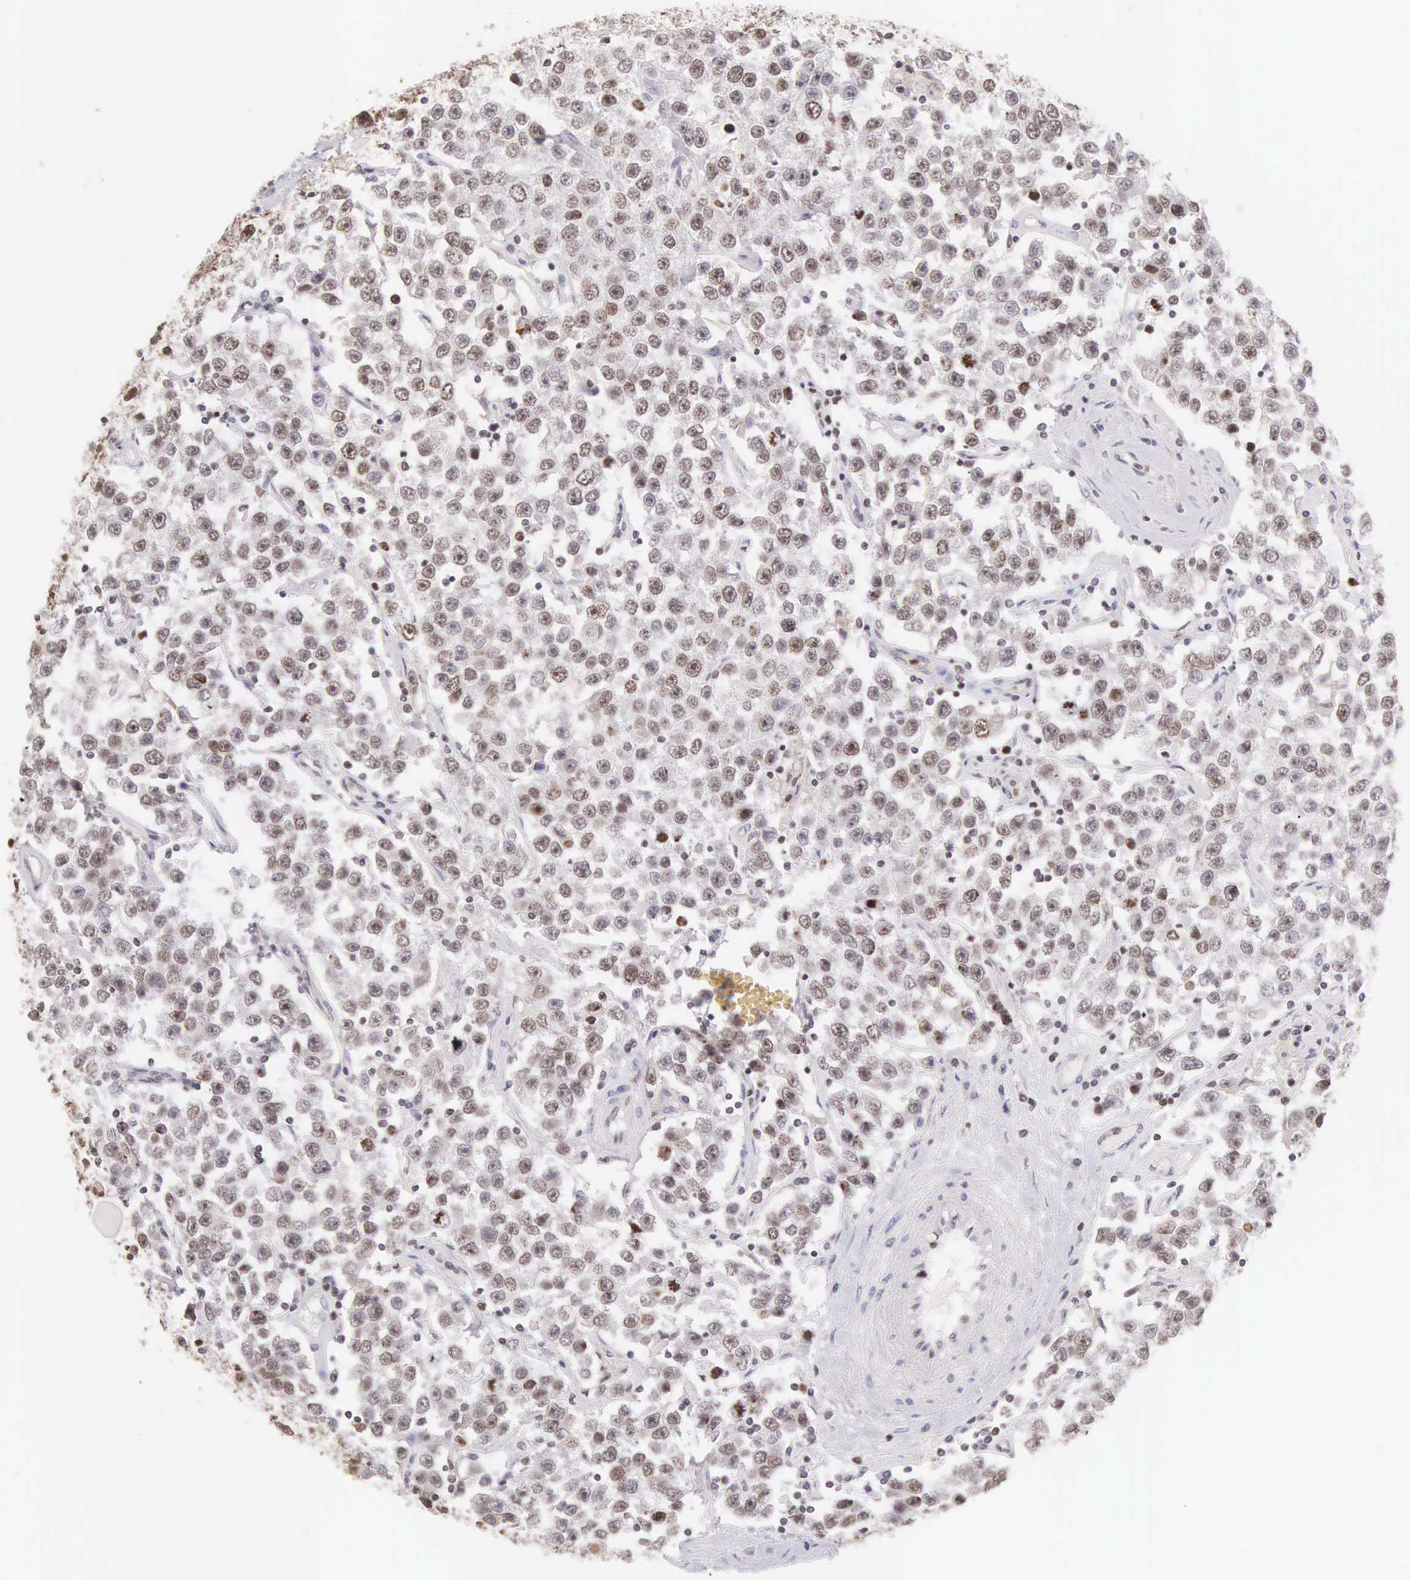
{"staining": {"intensity": "weak", "quantity": "25%-75%", "location": "nuclear"}, "tissue": "testis cancer", "cell_type": "Tumor cells", "image_type": "cancer", "snomed": [{"axis": "morphology", "description": "Seminoma, NOS"}, {"axis": "topography", "description": "Testis"}], "caption": "Protein staining exhibits weak nuclear expression in about 25%-75% of tumor cells in testis seminoma. The protein is shown in brown color, while the nuclei are stained blue.", "gene": "VRK1", "patient": {"sex": "male", "age": 52}}